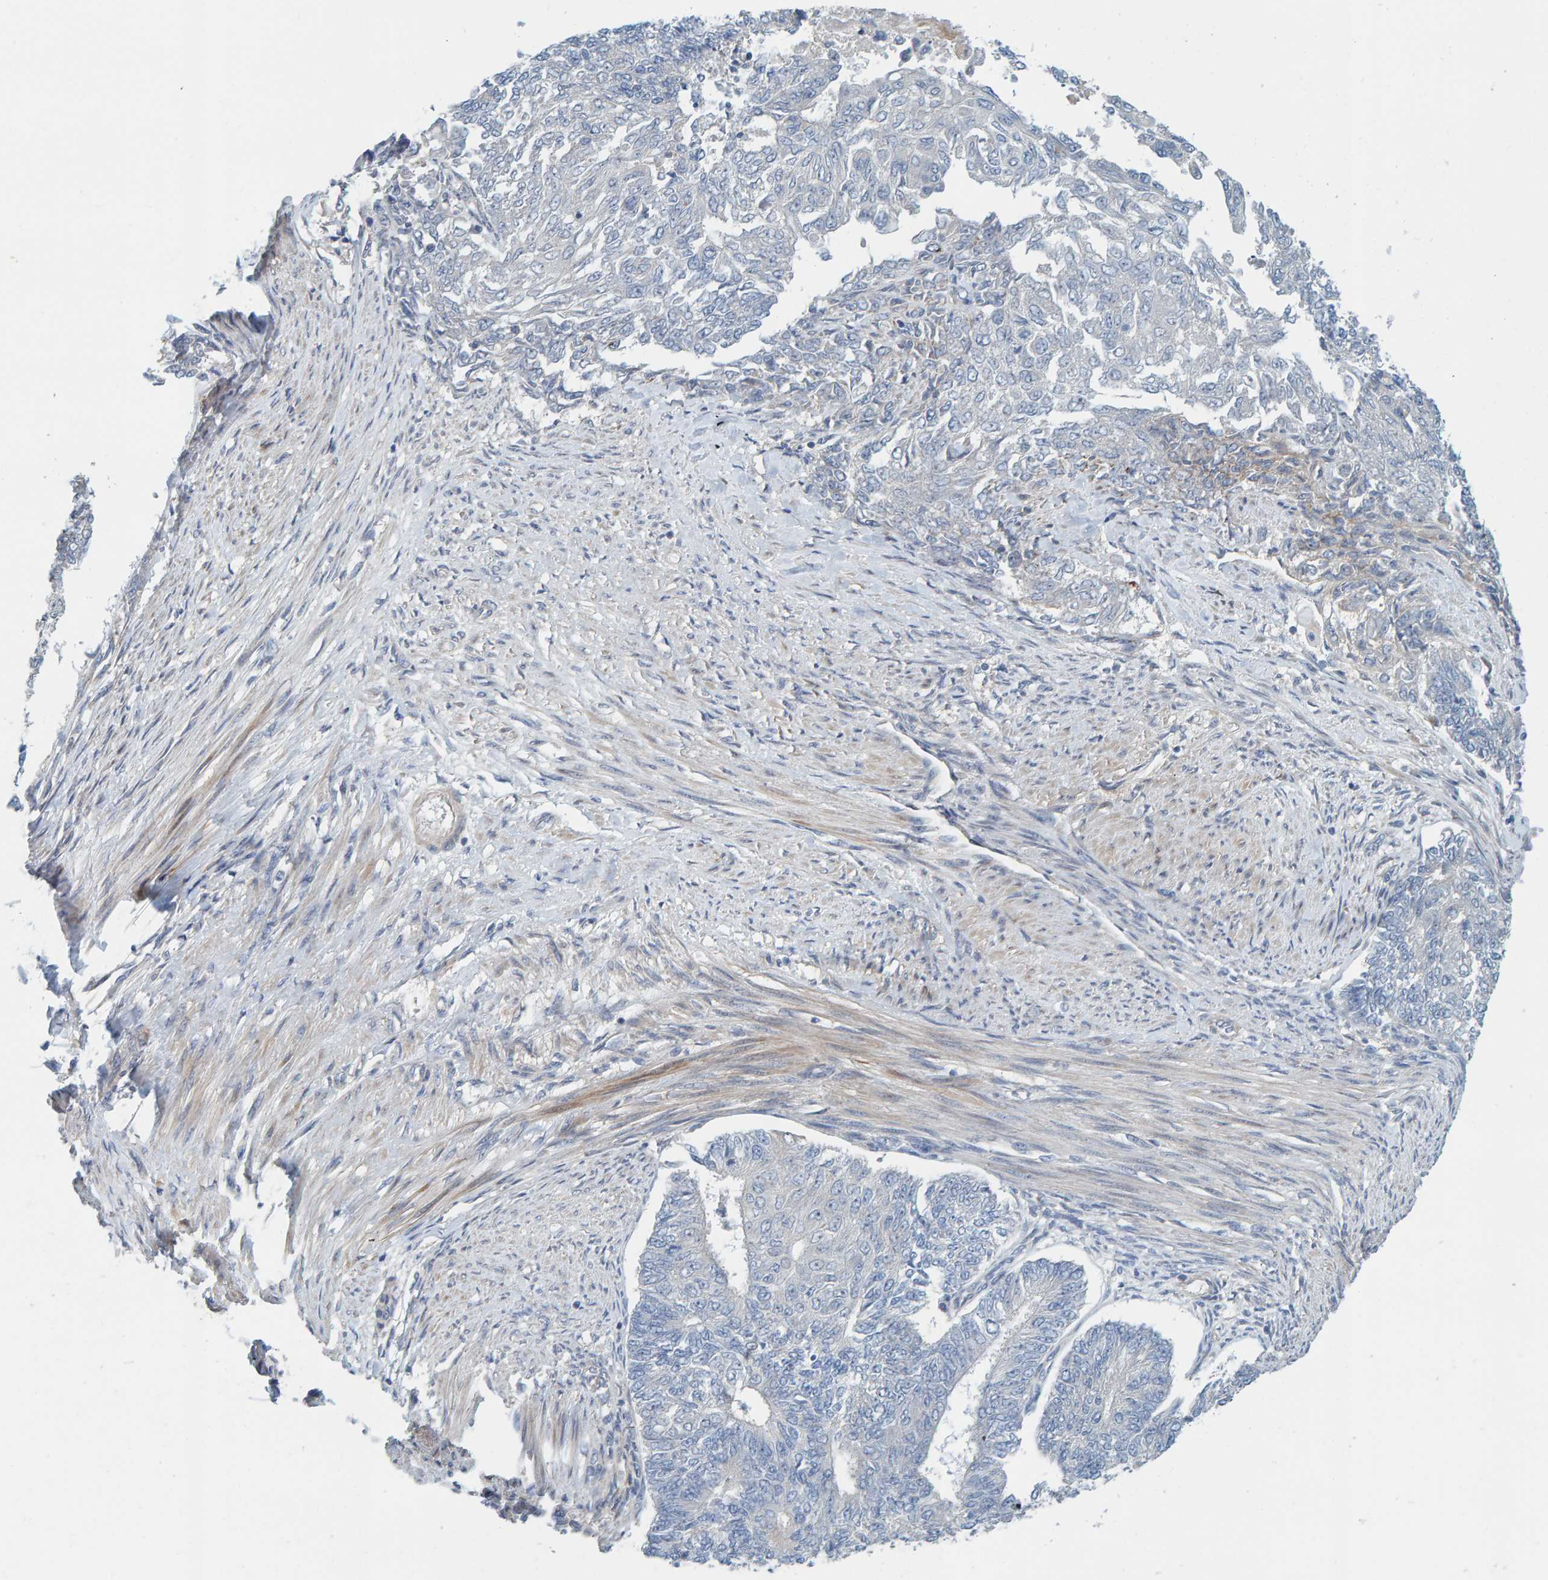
{"staining": {"intensity": "negative", "quantity": "none", "location": "none"}, "tissue": "endometrial cancer", "cell_type": "Tumor cells", "image_type": "cancer", "snomed": [{"axis": "morphology", "description": "Adenocarcinoma, NOS"}, {"axis": "topography", "description": "Endometrium"}], "caption": "Tumor cells show no significant staining in endometrial adenocarcinoma. Brightfield microscopy of immunohistochemistry stained with DAB (brown) and hematoxylin (blue), captured at high magnification.", "gene": "CCM2", "patient": {"sex": "female", "age": 32}}